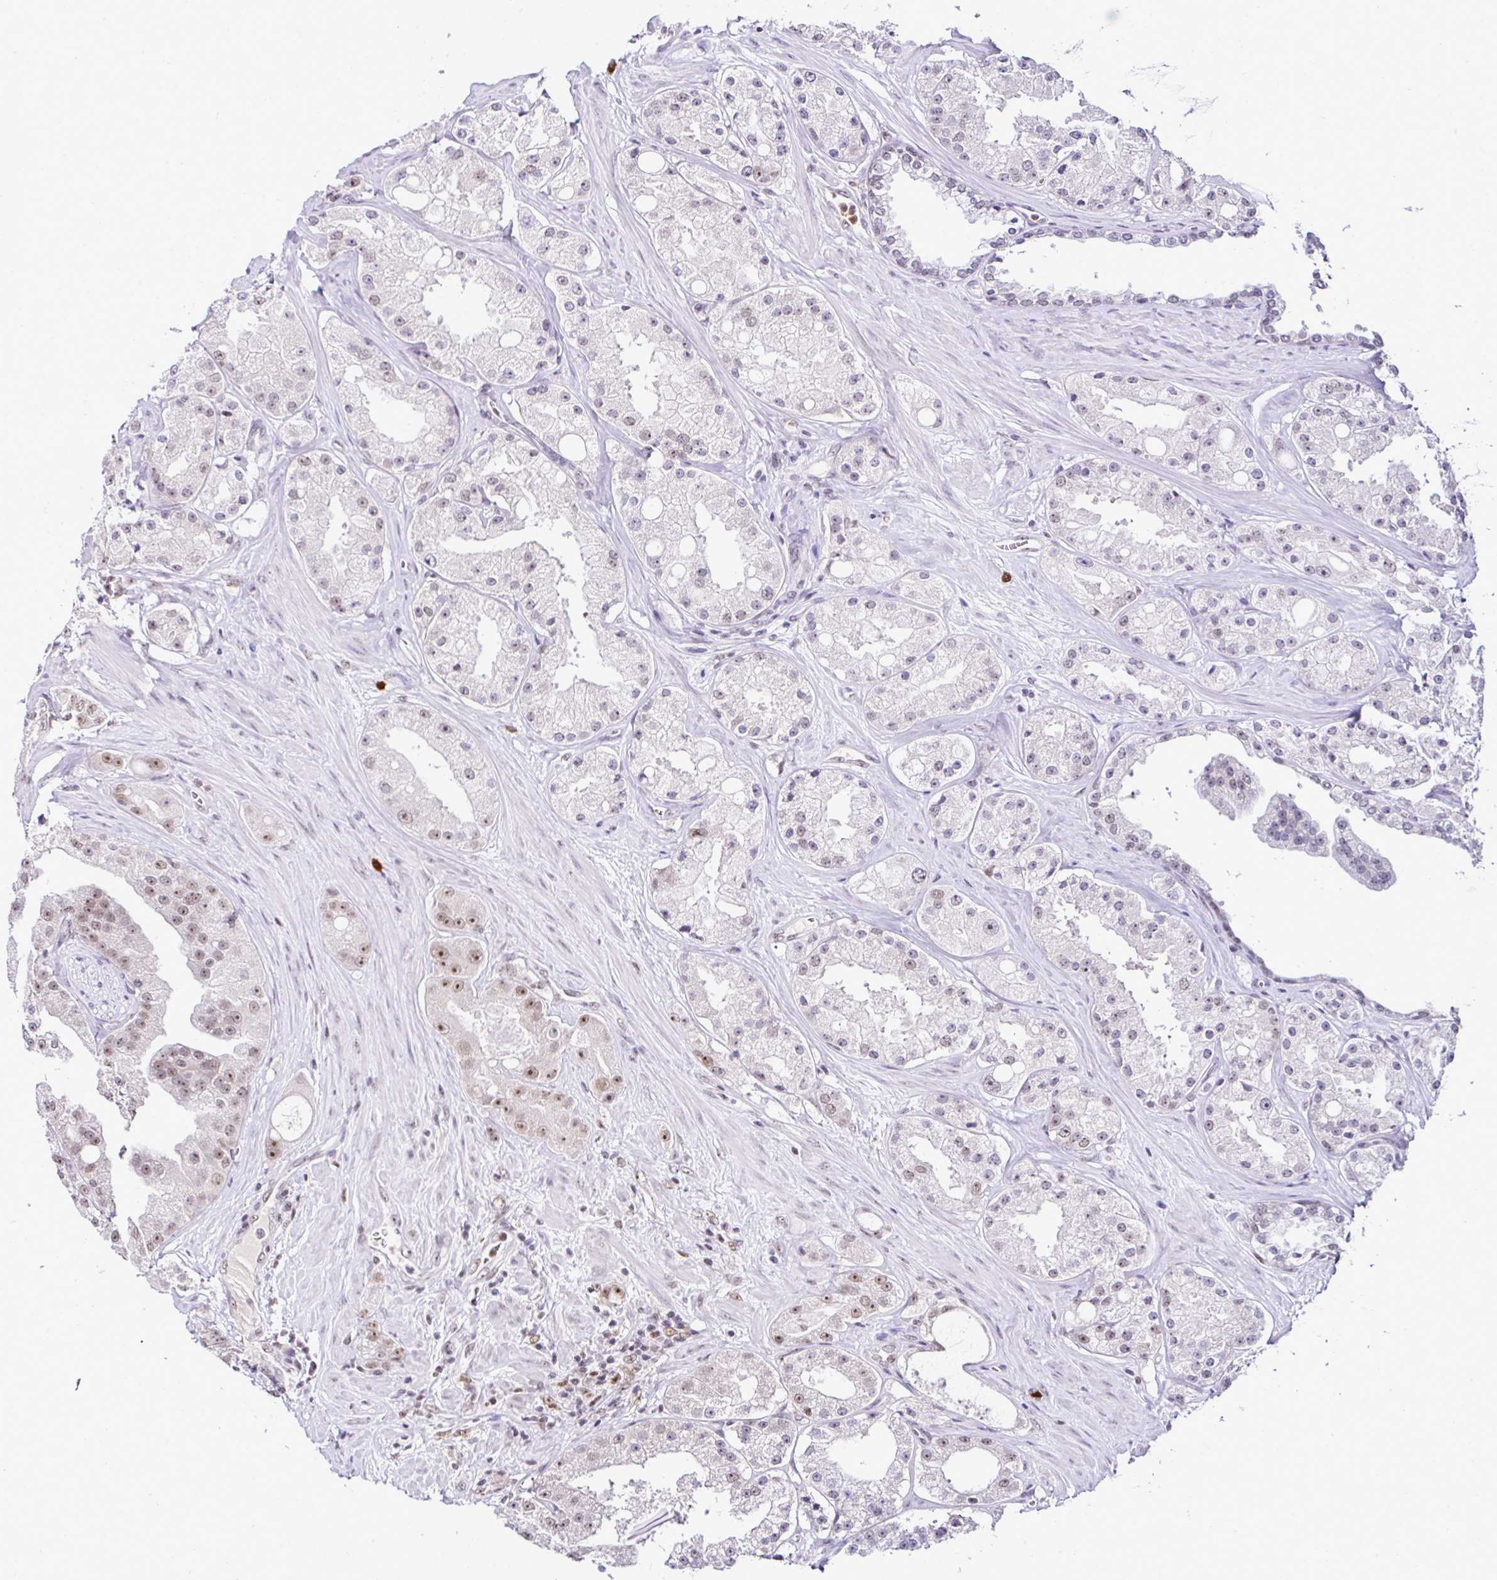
{"staining": {"intensity": "moderate", "quantity": "25%-75%", "location": "nuclear"}, "tissue": "prostate cancer", "cell_type": "Tumor cells", "image_type": "cancer", "snomed": [{"axis": "morphology", "description": "Adenocarcinoma, High grade"}, {"axis": "topography", "description": "Prostate"}], "caption": "The immunohistochemical stain shows moderate nuclear positivity in tumor cells of prostate cancer tissue.", "gene": "PTPN2", "patient": {"sex": "male", "age": 66}}